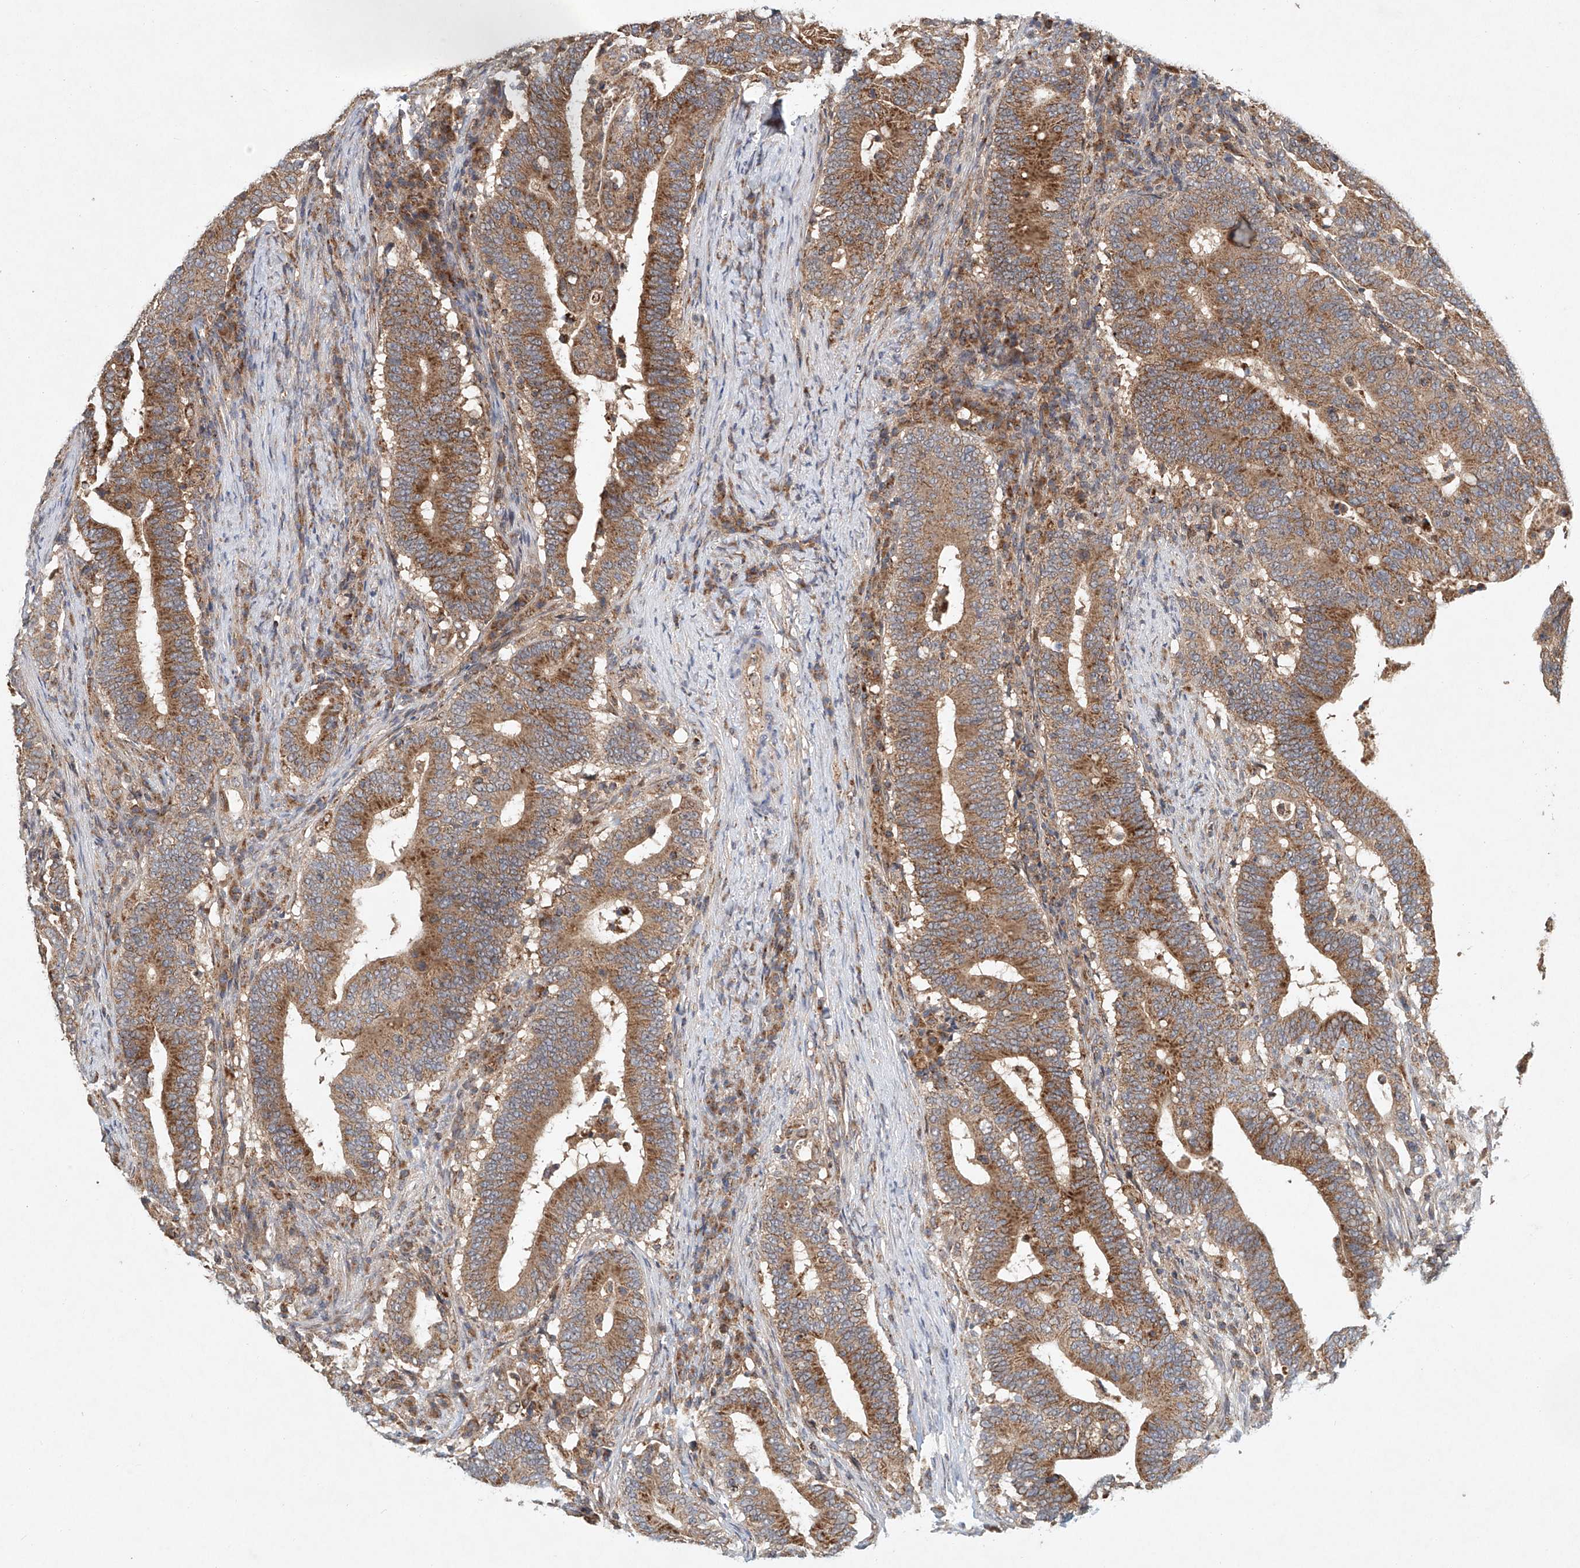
{"staining": {"intensity": "moderate", "quantity": ">75%", "location": "cytoplasmic/membranous"}, "tissue": "colorectal cancer", "cell_type": "Tumor cells", "image_type": "cancer", "snomed": [{"axis": "morphology", "description": "Adenocarcinoma, NOS"}, {"axis": "topography", "description": "Colon"}], "caption": "A micrograph of human adenocarcinoma (colorectal) stained for a protein reveals moderate cytoplasmic/membranous brown staining in tumor cells.", "gene": "DCAF11", "patient": {"sex": "female", "age": 66}}